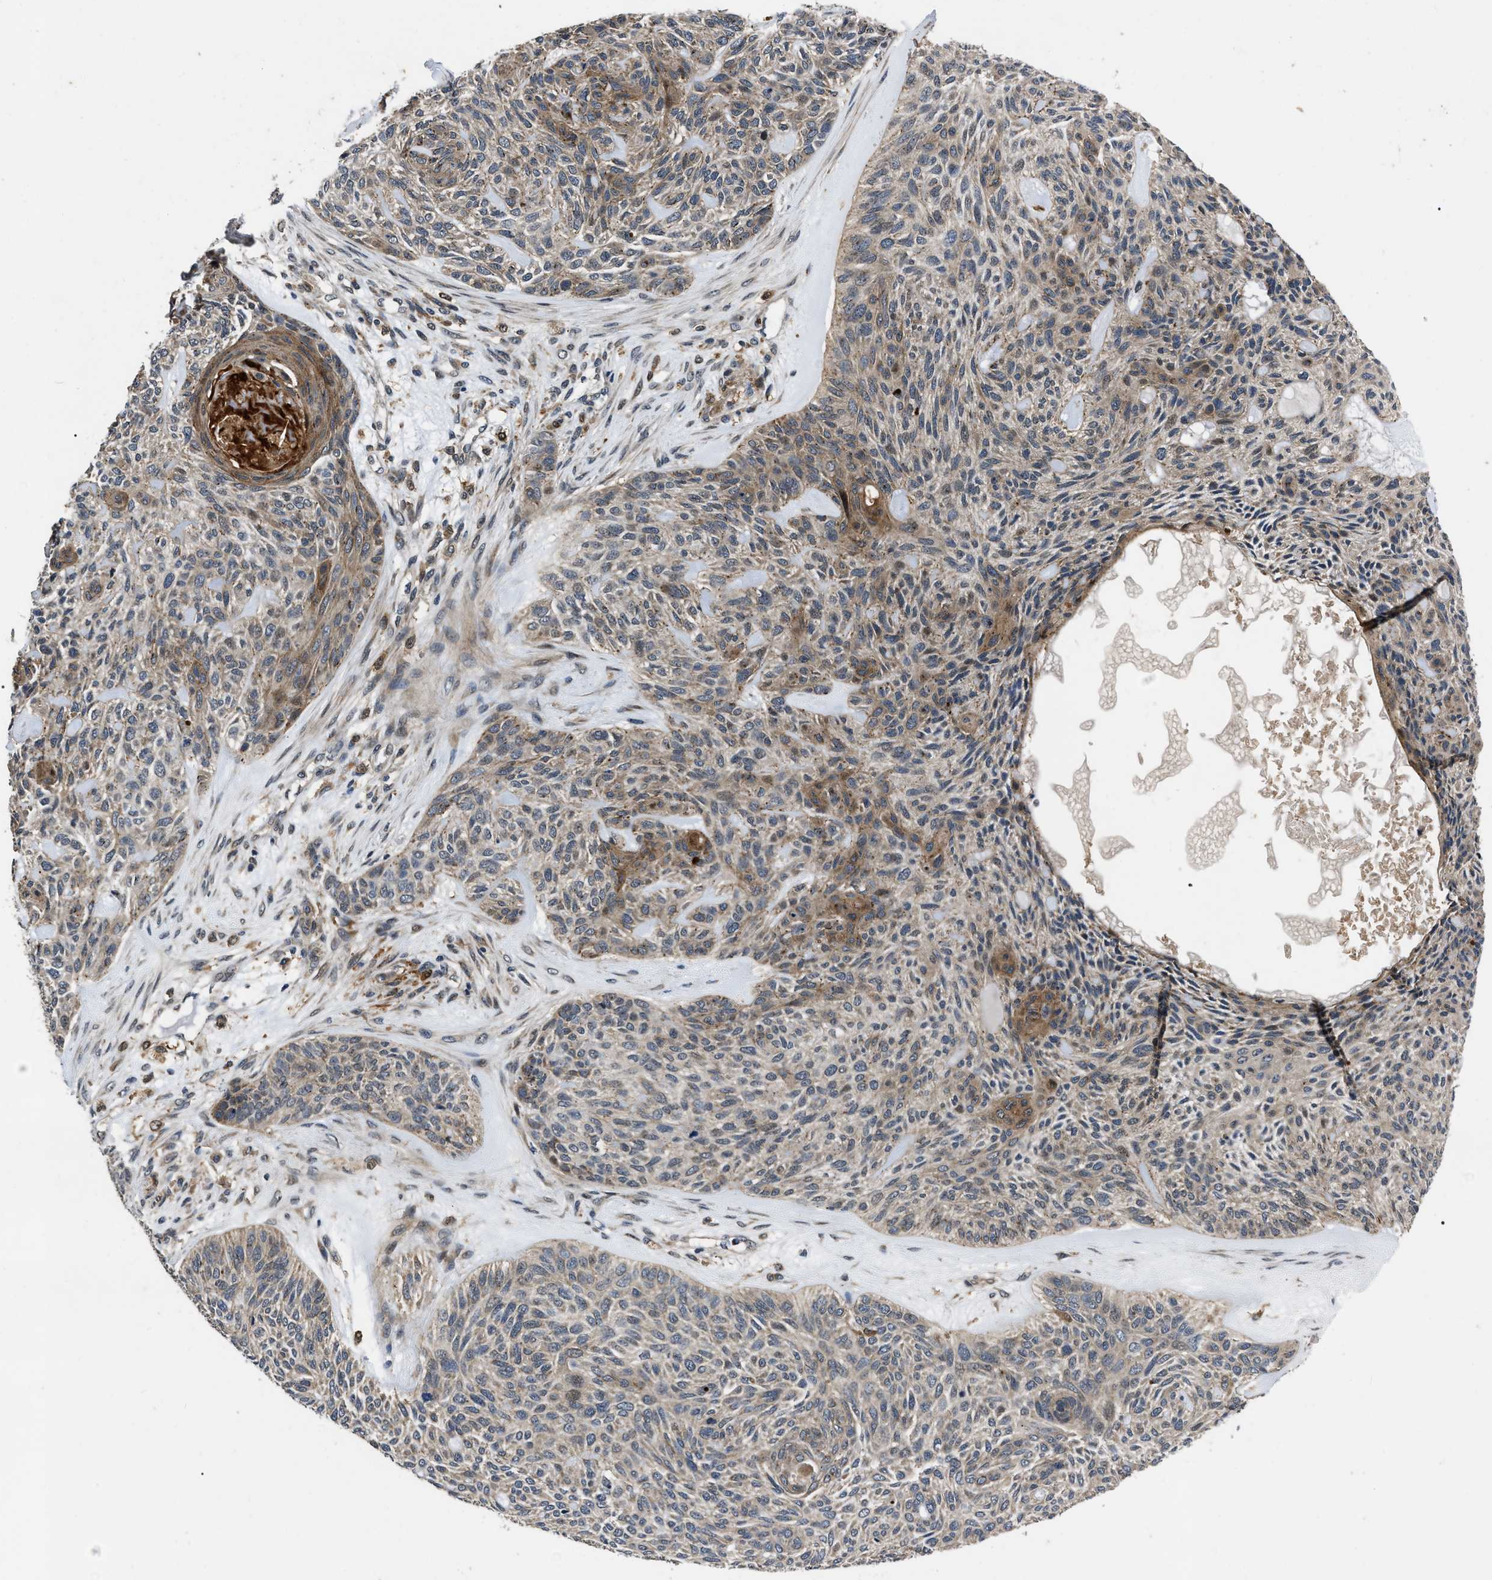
{"staining": {"intensity": "moderate", "quantity": "25%-75%", "location": "cytoplasmic/membranous"}, "tissue": "skin cancer", "cell_type": "Tumor cells", "image_type": "cancer", "snomed": [{"axis": "morphology", "description": "Basal cell carcinoma"}, {"axis": "topography", "description": "Skin"}], "caption": "Human skin cancer (basal cell carcinoma) stained with a protein marker exhibits moderate staining in tumor cells.", "gene": "PPWD1", "patient": {"sex": "male", "age": 55}}